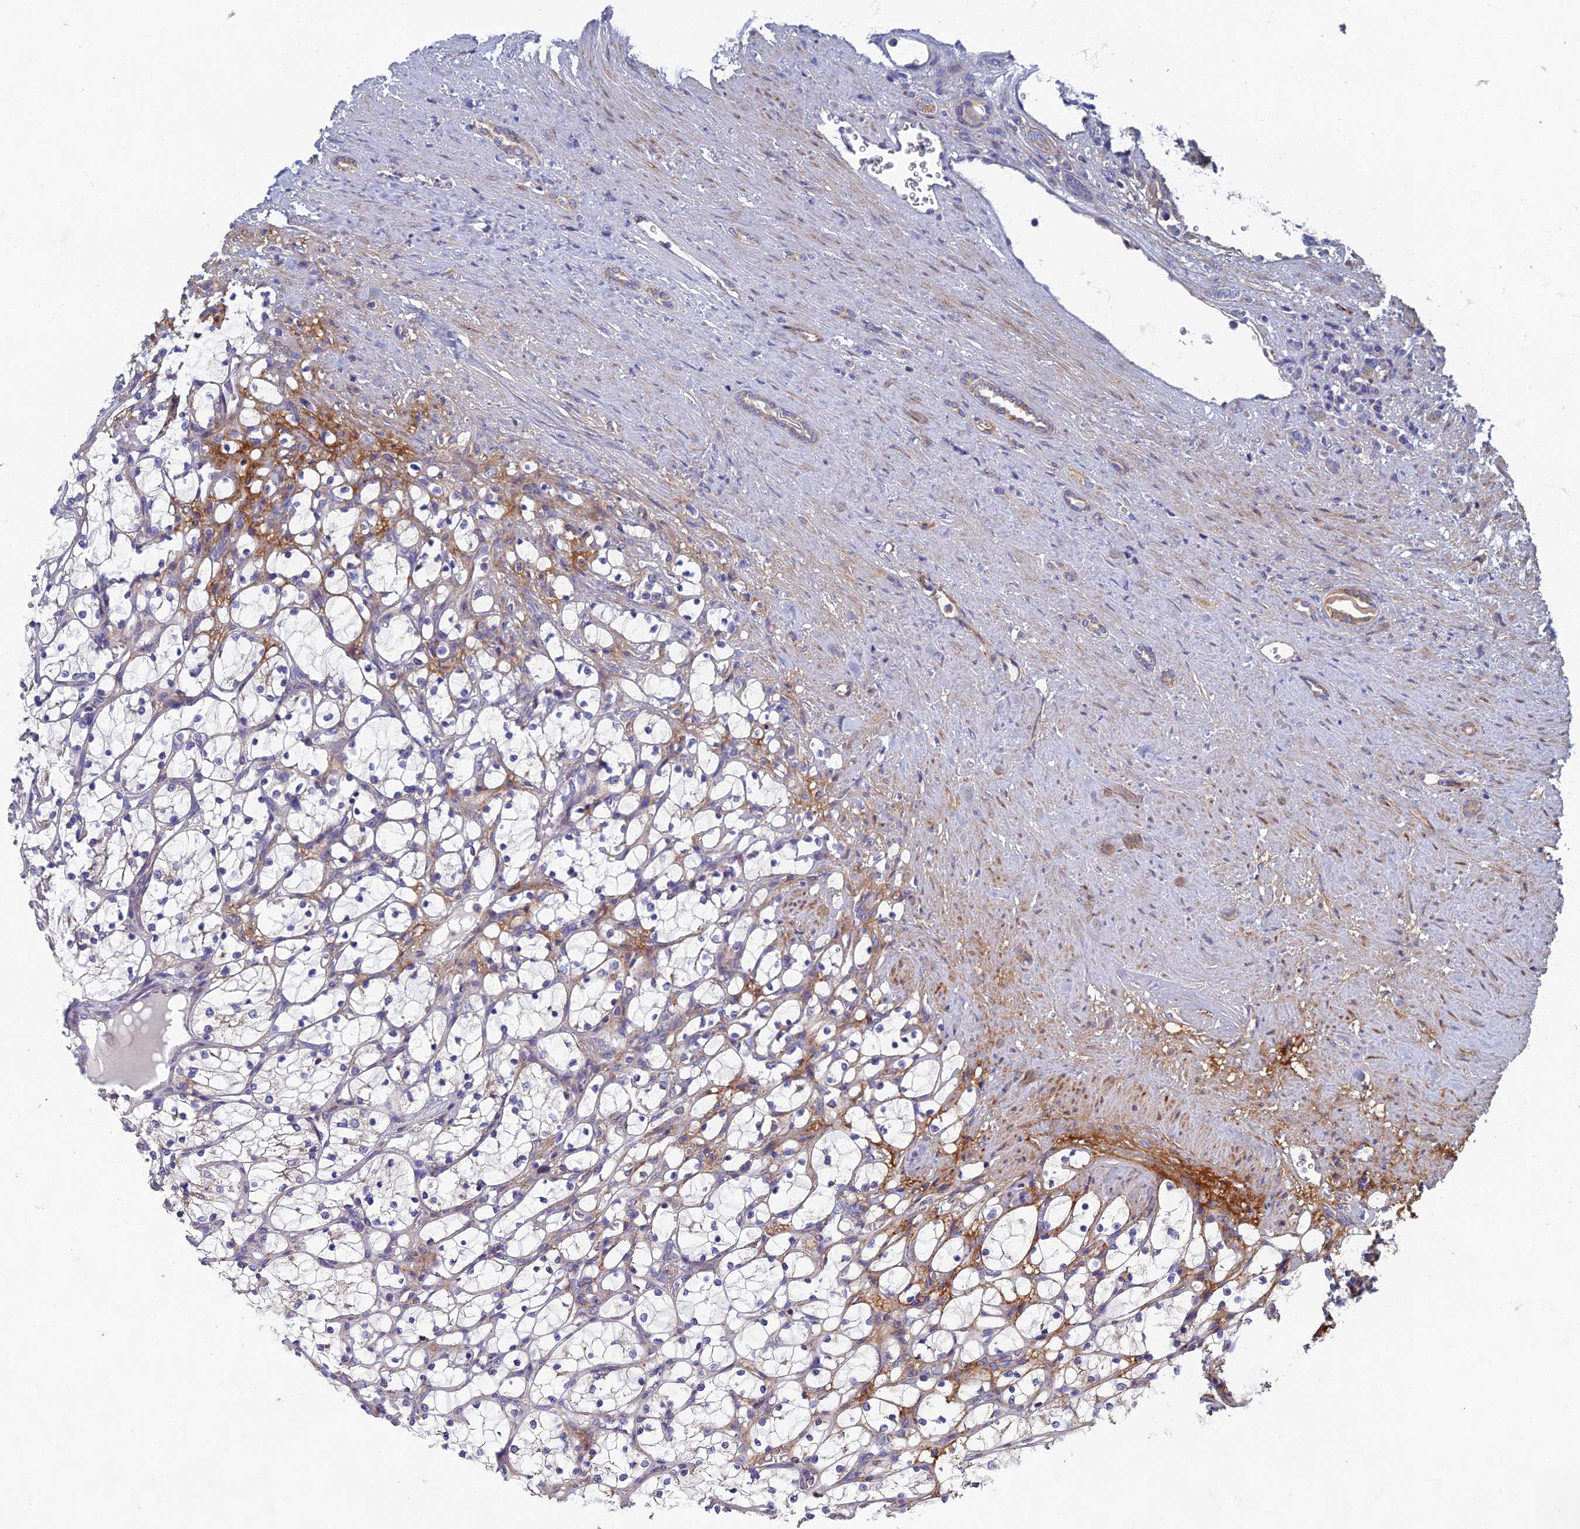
{"staining": {"intensity": "negative", "quantity": "none", "location": "none"}, "tissue": "renal cancer", "cell_type": "Tumor cells", "image_type": "cancer", "snomed": [{"axis": "morphology", "description": "Adenocarcinoma, NOS"}, {"axis": "topography", "description": "Kidney"}], "caption": "An immunohistochemistry image of renal cancer (adenocarcinoma) is shown. There is no staining in tumor cells of renal cancer (adenocarcinoma).", "gene": "RNASEK", "patient": {"sex": "female", "age": 69}}